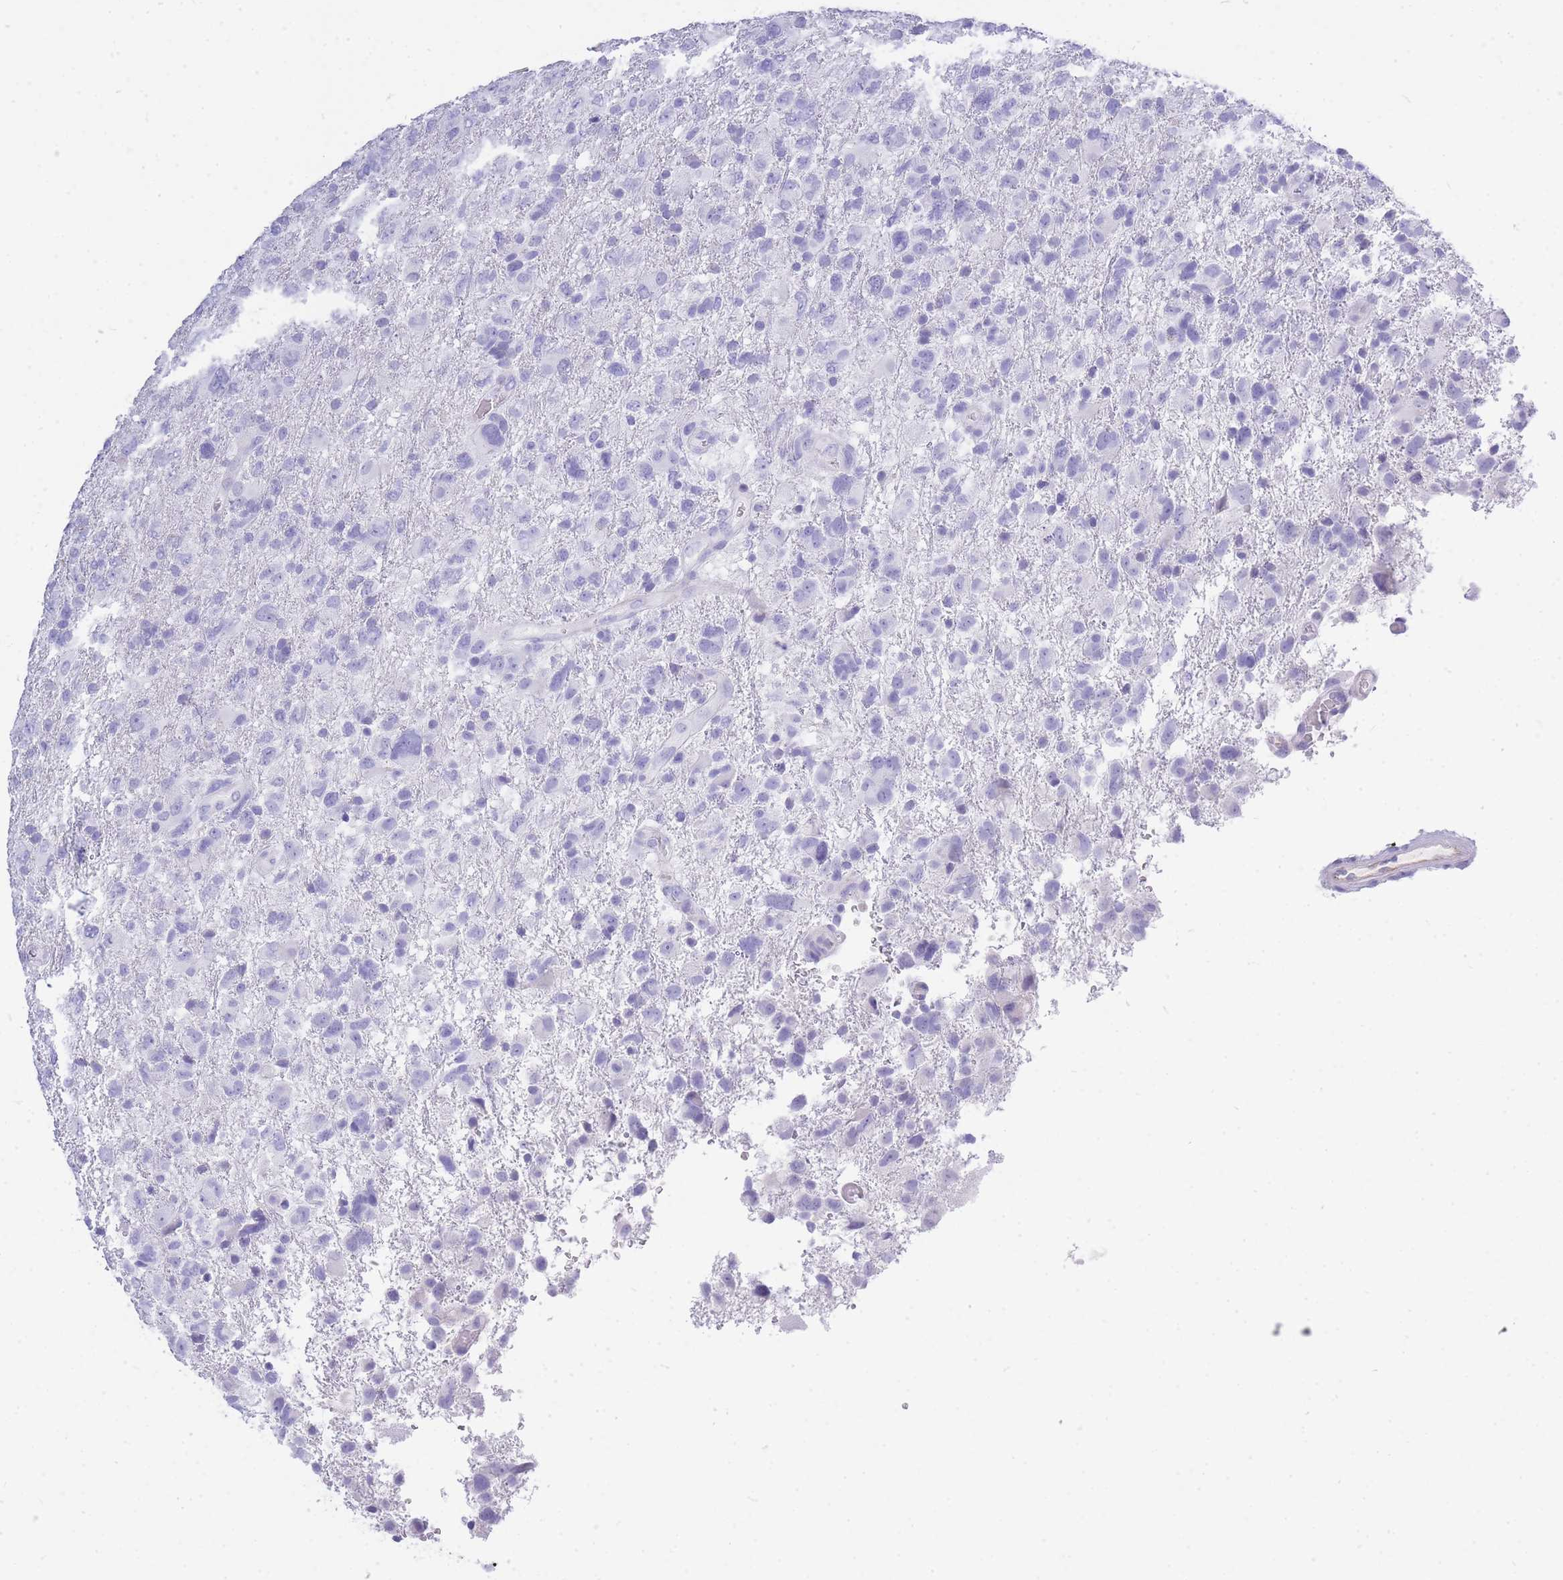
{"staining": {"intensity": "negative", "quantity": "none", "location": "none"}, "tissue": "glioma", "cell_type": "Tumor cells", "image_type": "cancer", "snomed": [{"axis": "morphology", "description": "Glioma, malignant, High grade"}, {"axis": "topography", "description": "Brain"}], "caption": "Tumor cells show no significant protein positivity in glioma.", "gene": "ZFP62", "patient": {"sex": "male", "age": 61}}